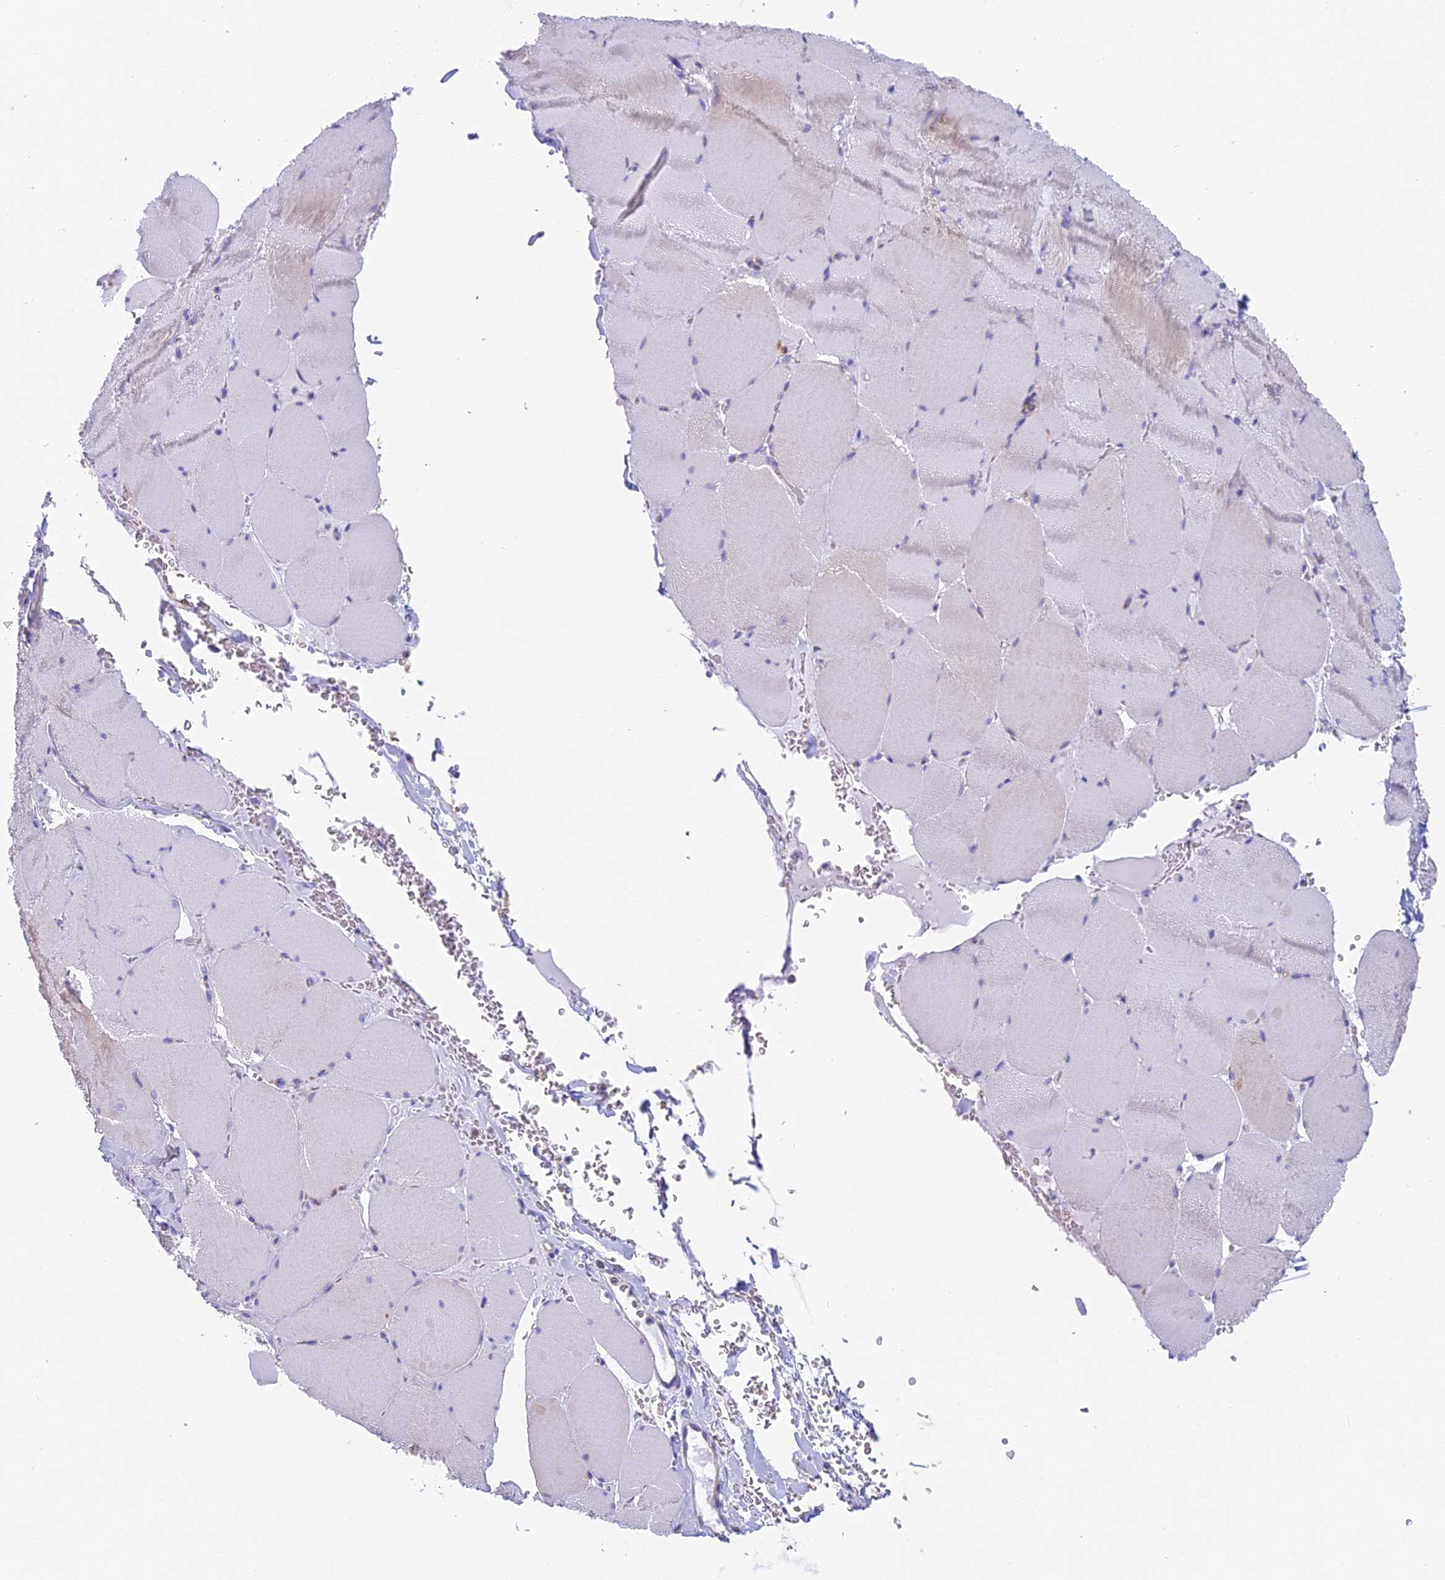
{"staining": {"intensity": "weak", "quantity": "<25%", "location": "cytoplasmic/membranous"}, "tissue": "skeletal muscle", "cell_type": "Myocytes", "image_type": "normal", "snomed": [{"axis": "morphology", "description": "Normal tissue, NOS"}, {"axis": "topography", "description": "Skeletal muscle"}, {"axis": "topography", "description": "Head-Neck"}], "caption": "This is an immunohistochemistry image of benign human skeletal muscle. There is no positivity in myocytes.", "gene": "HOMER3", "patient": {"sex": "male", "age": 66}}